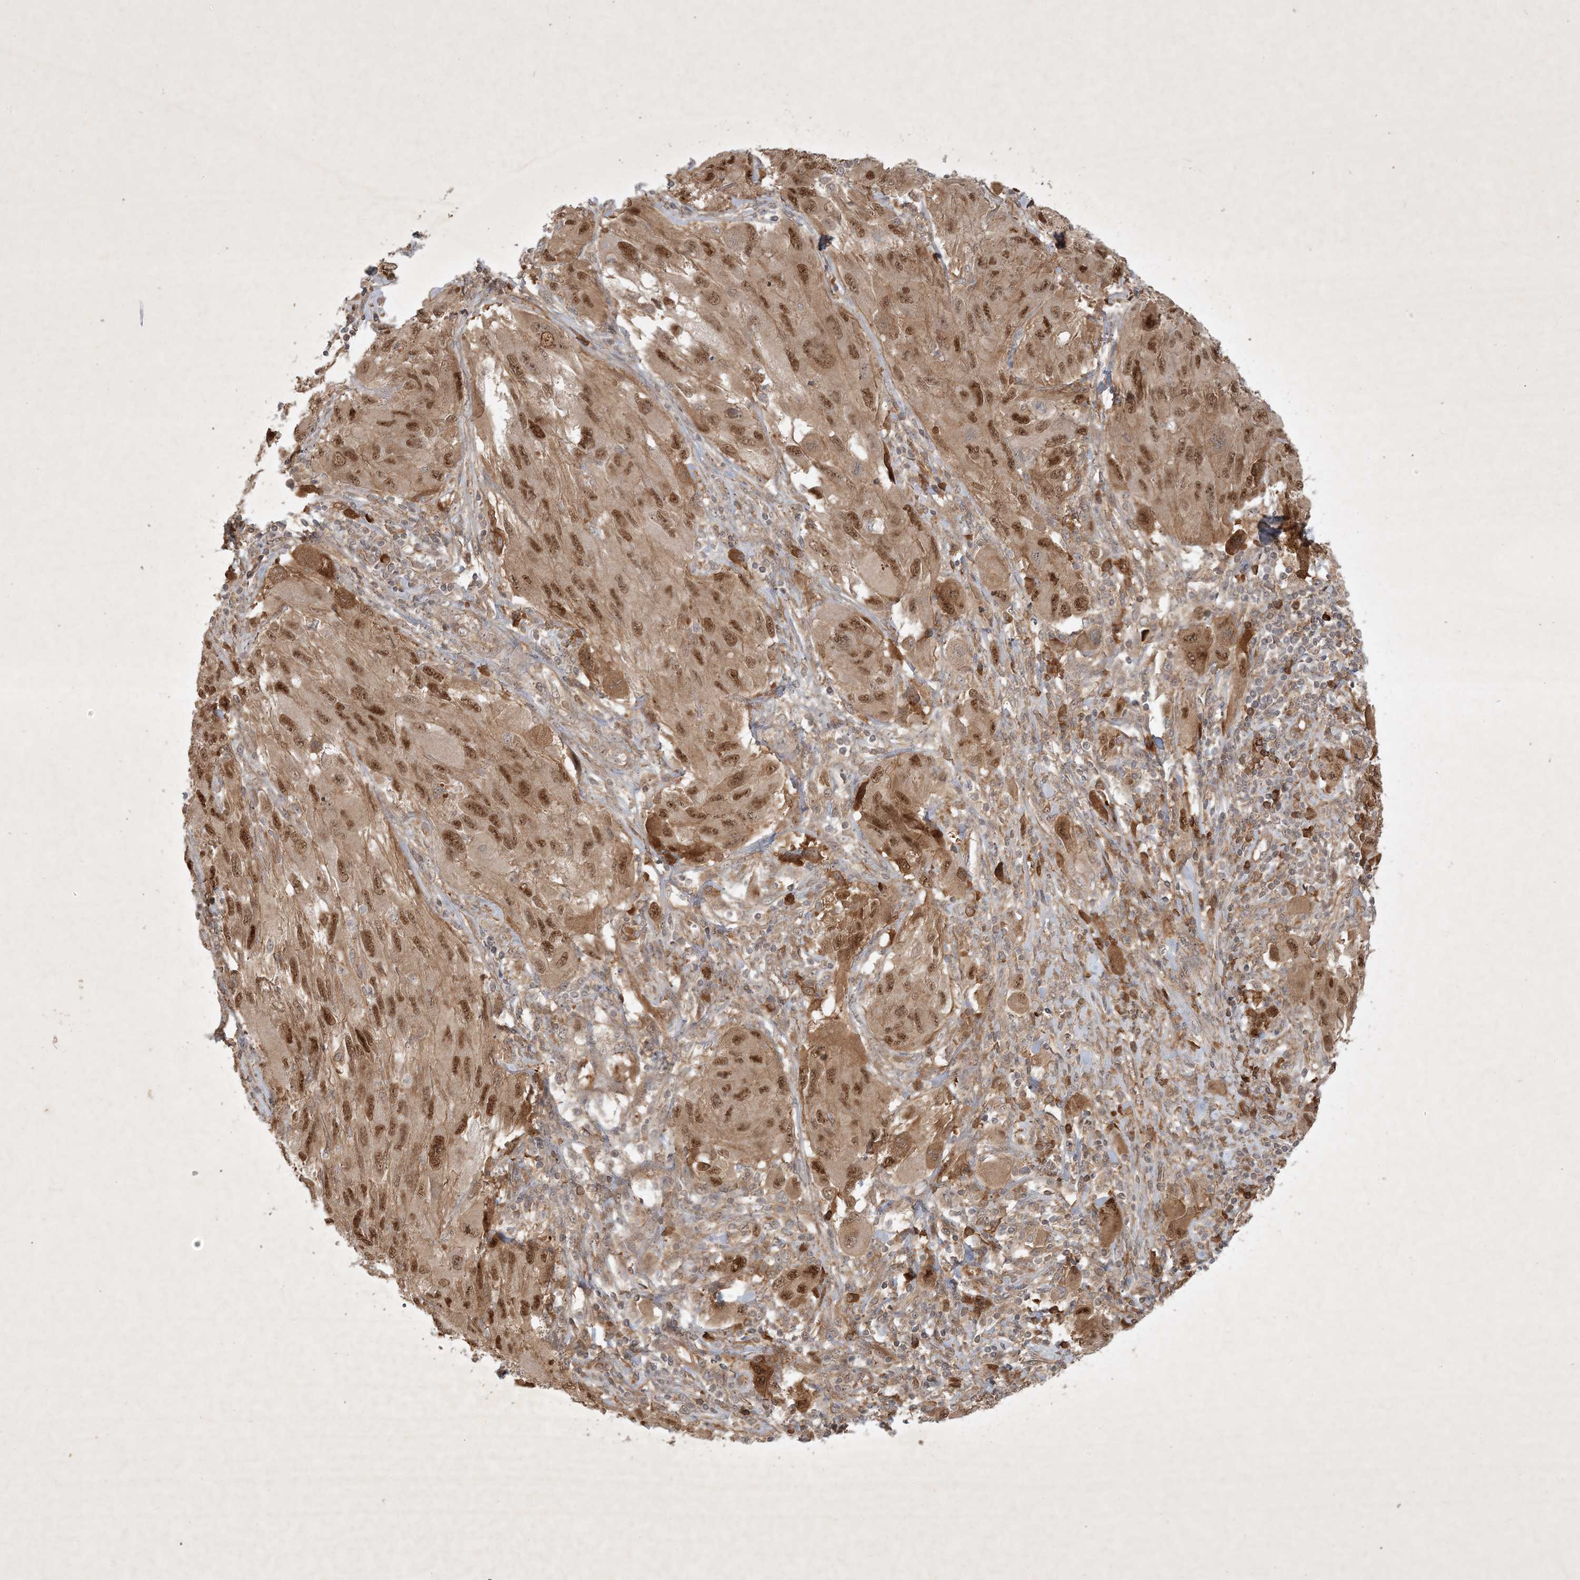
{"staining": {"intensity": "moderate", "quantity": ">75%", "location": "cytoplasmic/membranous,nuclear"}, "tissue": "melanoma", "cell_type": "Tumor cells", "image_type": "cancer", "snomed": [{"axis": "morphology", "description": "Malignant melanoma, NOS"}, {"axis": "topography", "description": "Skin"}], "caption": "Tumor cells show medium levels of moderate cytoplasmic/membranous and nuclear positivity in approximately >75% of cells in human malignant melanoma. Nuclei are stained in blue.", "gene": "ZCCHC4", "patient": {"sex": "female", "age": 91}}